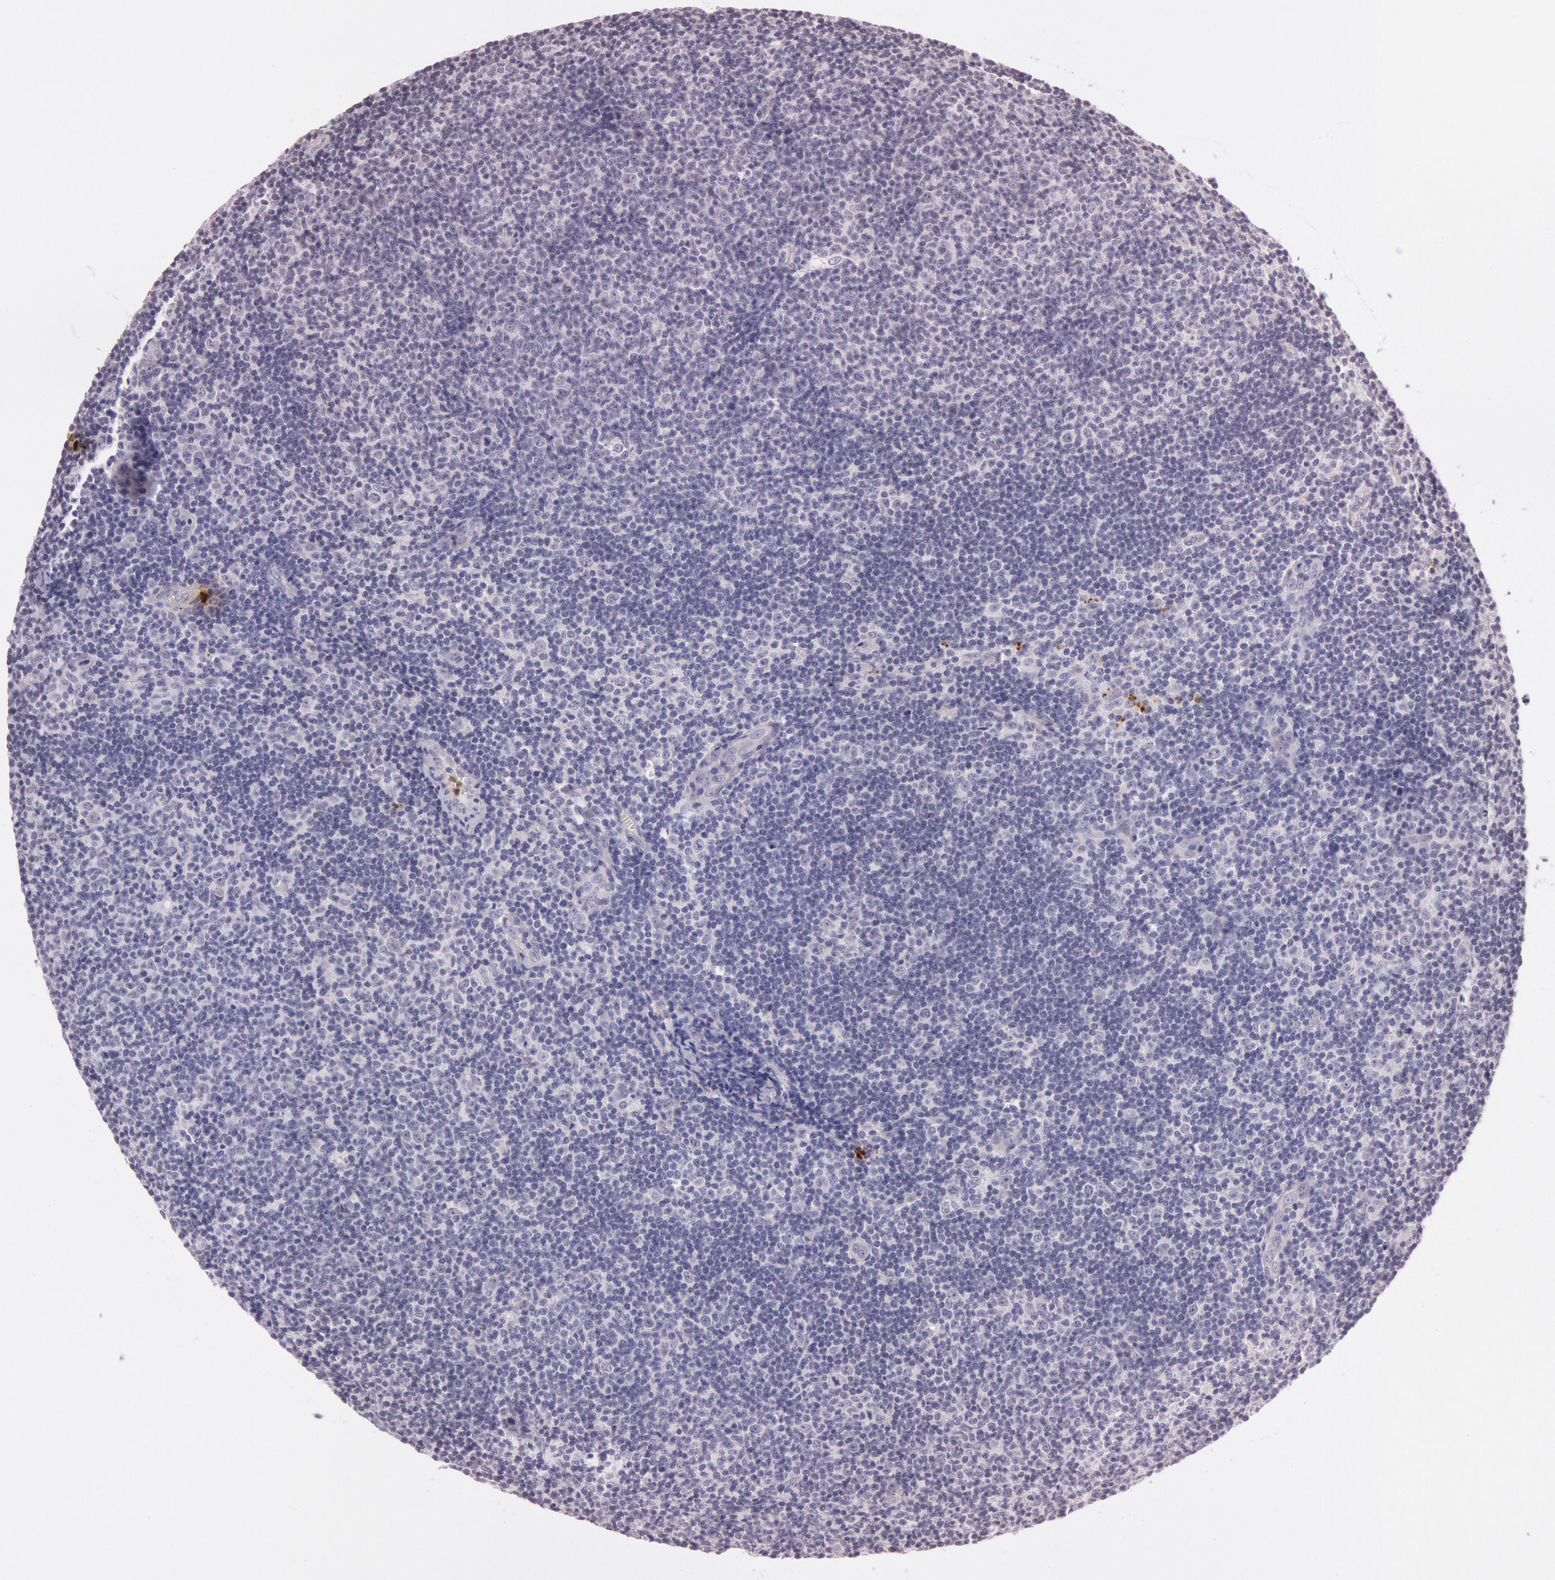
{"staining": {"intensity": "negative", "quantity": "none", "location": "none"}, "tissue": "lymphoma", "cell_type": "Tumor cells", "image_type": "cancer", "snomed": [{"axis": "morphology", "description": "Malignant lymphoma, non-Hodgkin's type, Low grade"}, {"axis": "topography", "description": "Lymph node"}], "caption": "This micrograph is of malignant lymphoma, non-Hodgkin's type (low-grade) stained with immunohistochemistry (IHC) to label a protein in brown with the nuclei are counter-stained blue. There is no positivity in tumor cells.", "gene": "KDM6A", "patient": {"sex": "male", "age": 49}}